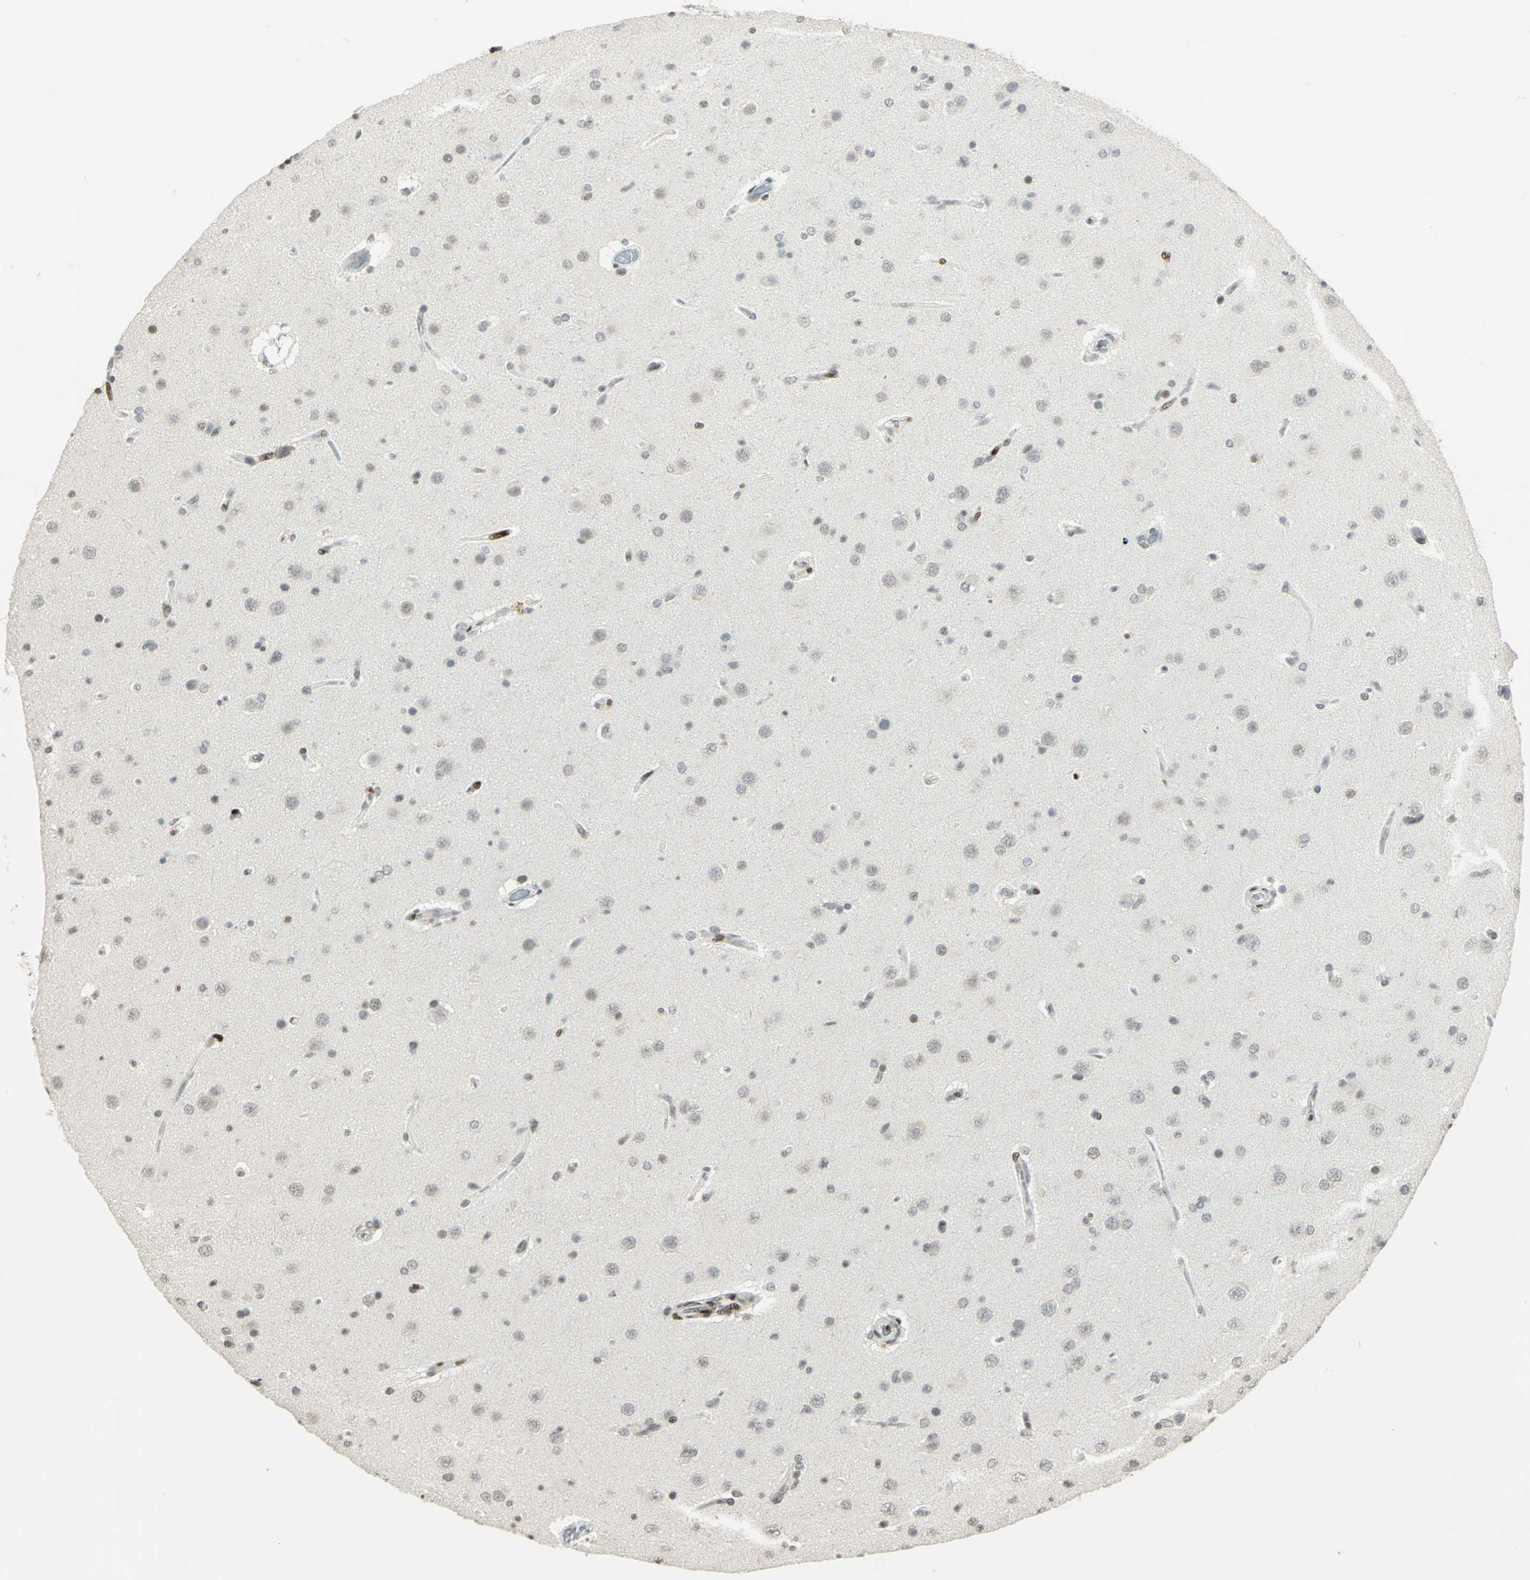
{"staining": {"intensity": "weak", "quantity": "<25%", "location": "nuclear"}, "tissue": "glioma", "cell_type": "Tumor cells", "image_type": "cancer", "snomed": [{"axis": "morphology", "description": "Glioma, malignant, High grade"}, {"axis": "topography", "description": "Brain"}], "caption": "Malignant glioma (high-grade) stained for a protein using immunohistochemistry reveals no positivity tumor cells.", "gene": "KDM1A", "patient": {"sex": "male", "age": 33}}